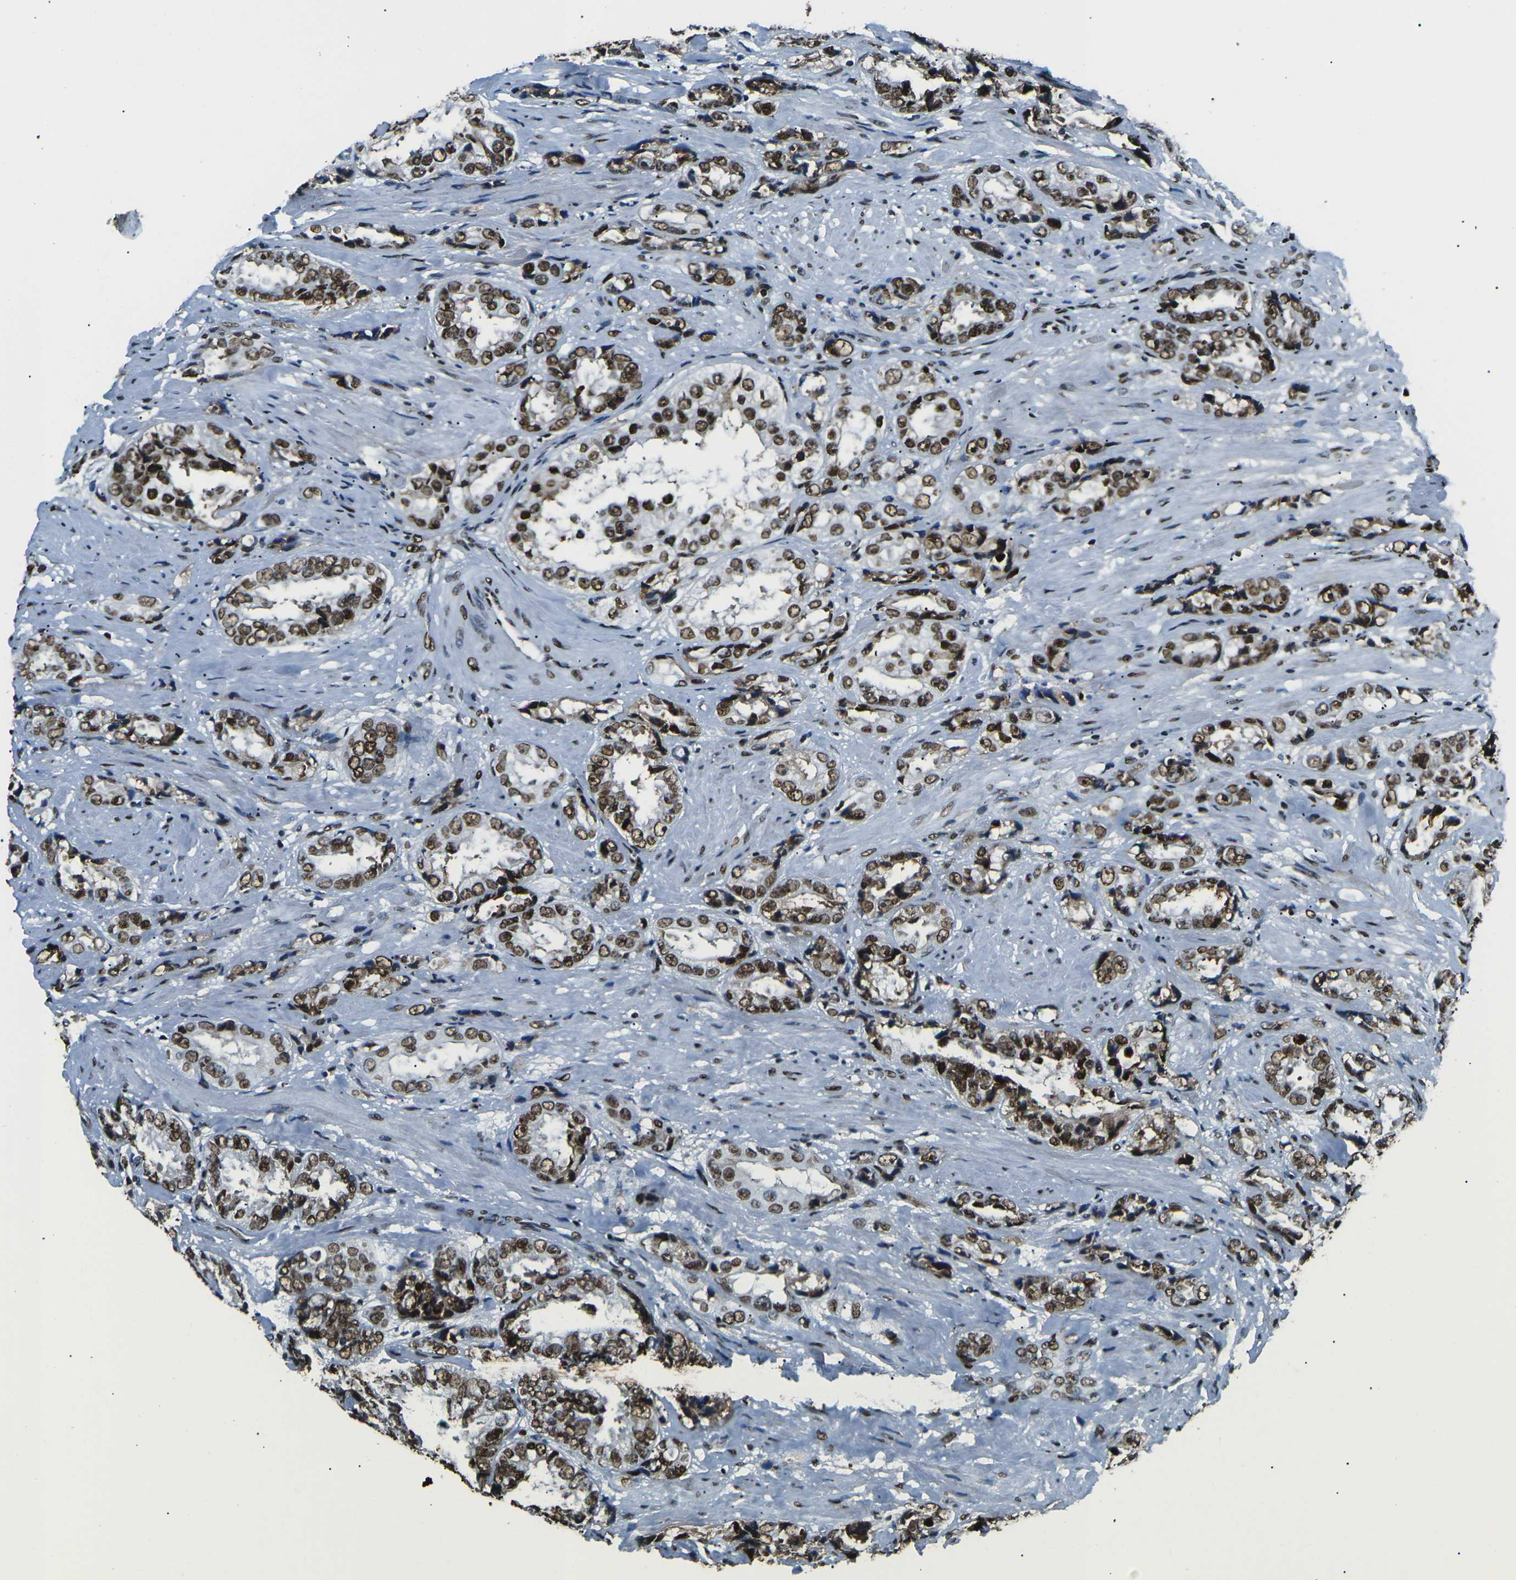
{"staining": {"intensity": "strong", "quantity": ">75%", "location": "nuclear"}, "tissue": "prostate cancer", "cell_type": "Tumor cells", "image_type": "cancer", "snomed": [{"axis": "morphology", "description": "Adenocarcinoma, High grade"}, {"axis": "topography", "description": "Prostate"}], "caption": "The immunohistochemical stain highlights strong nuclear positivity in tumor cells of prostate high-grade adenocarcinoma tissue.", "gene": "HNRNPL", "patient": {"sex": "male", "age": 61}}